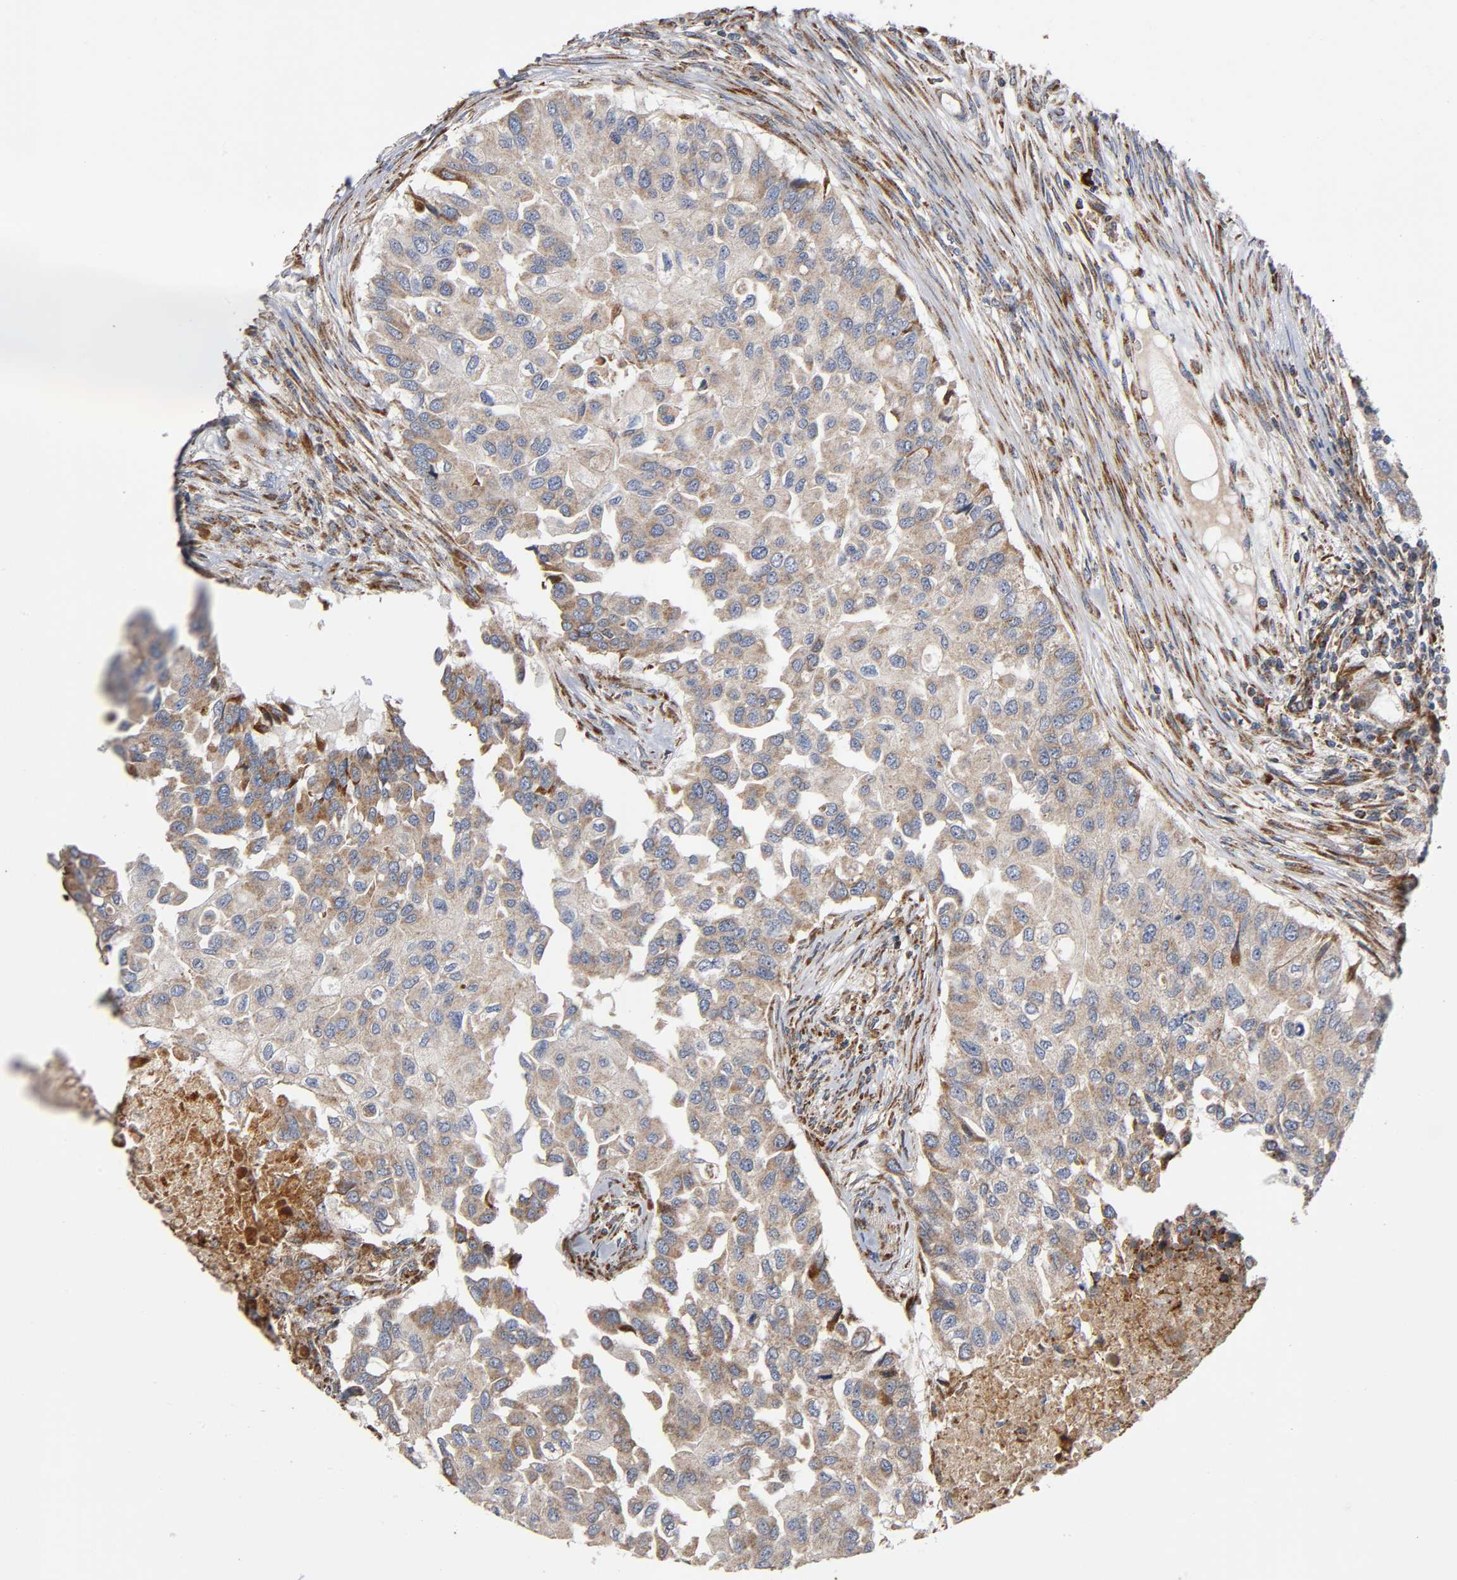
{"staining": {"intensity": "weak", "quantity": ">75%", "location": "cytoplasmic/membranous"}, "tissue": "breast cancer", "cell_type": "Tumor cells", "image_type": "cancer", "snomed": [{"axis": "morphology", "description": "Normal tissue, NOS"}, {"axis": "morphology", "description": "Duct carcinoma"}, {"axis": "topography", "description": "Breast"}], "caption": "This micrograph exhibits IHC staining of breast intraductal carcinoma, with low weak cytoplasmic/membranous expression in approximately >75% of tumor cells.", "gene": "MAP3K1", "patient": {"sex": "female", "age": 49}}